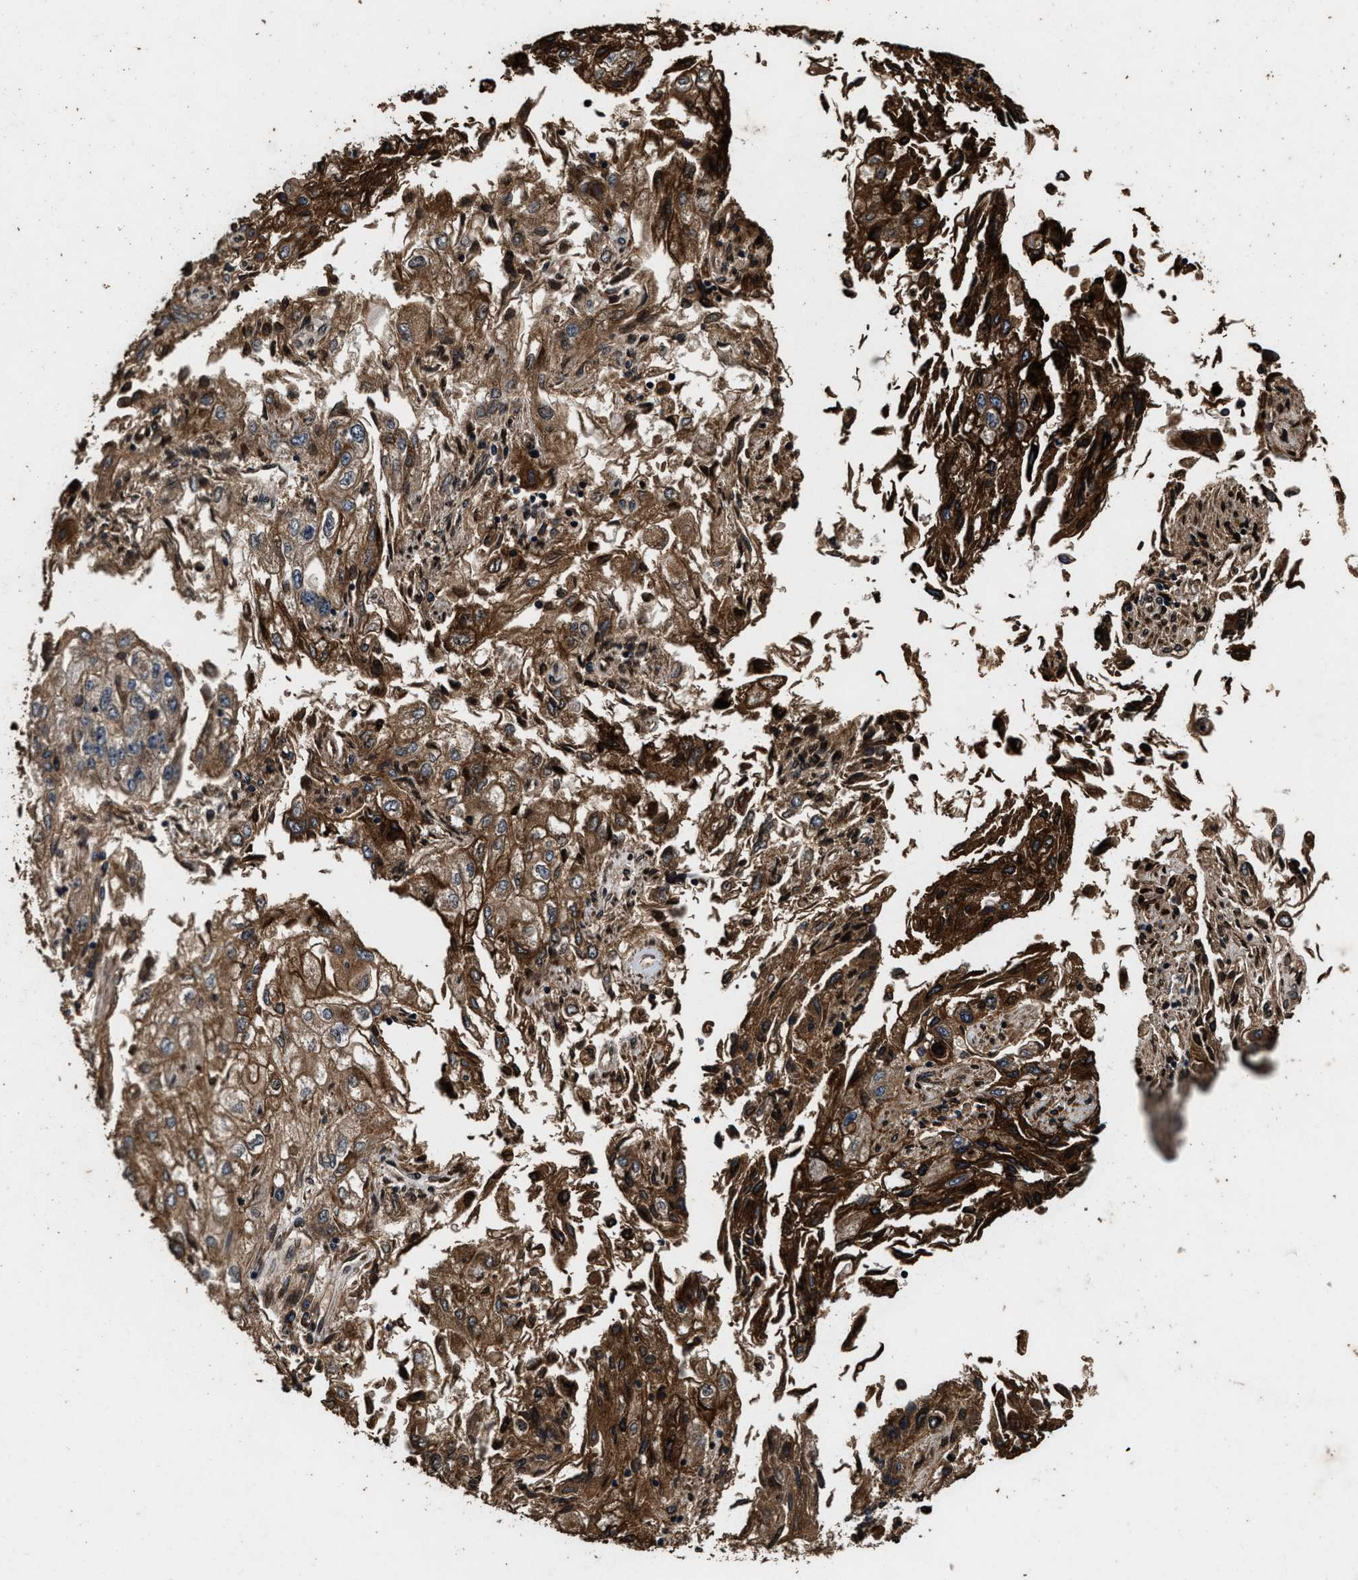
{"staining": {"intensity": "moderate", "quantity": ">75%", "location": "cytoplasmic/membranous"}, "tissue": "endometrial cancer", "cell_type": "Tumor cells", "image_type": "cancer", "snomed": [{"axis": "morphology", "description": "Adenocarcinoma, NOS"}, {"axis": "topography", "description": "Endometrium"}], "caption": "Endometrial adenocarcinoma tissue demonstrates moderate cytoplasmic/membranous staining in approximately >75% of tumor cells Immunohistochemistry stains the protein in brown and the nuclei are stained blue.", "gene": "ACCS", "patient": {"sex": "female", "age": 49}}